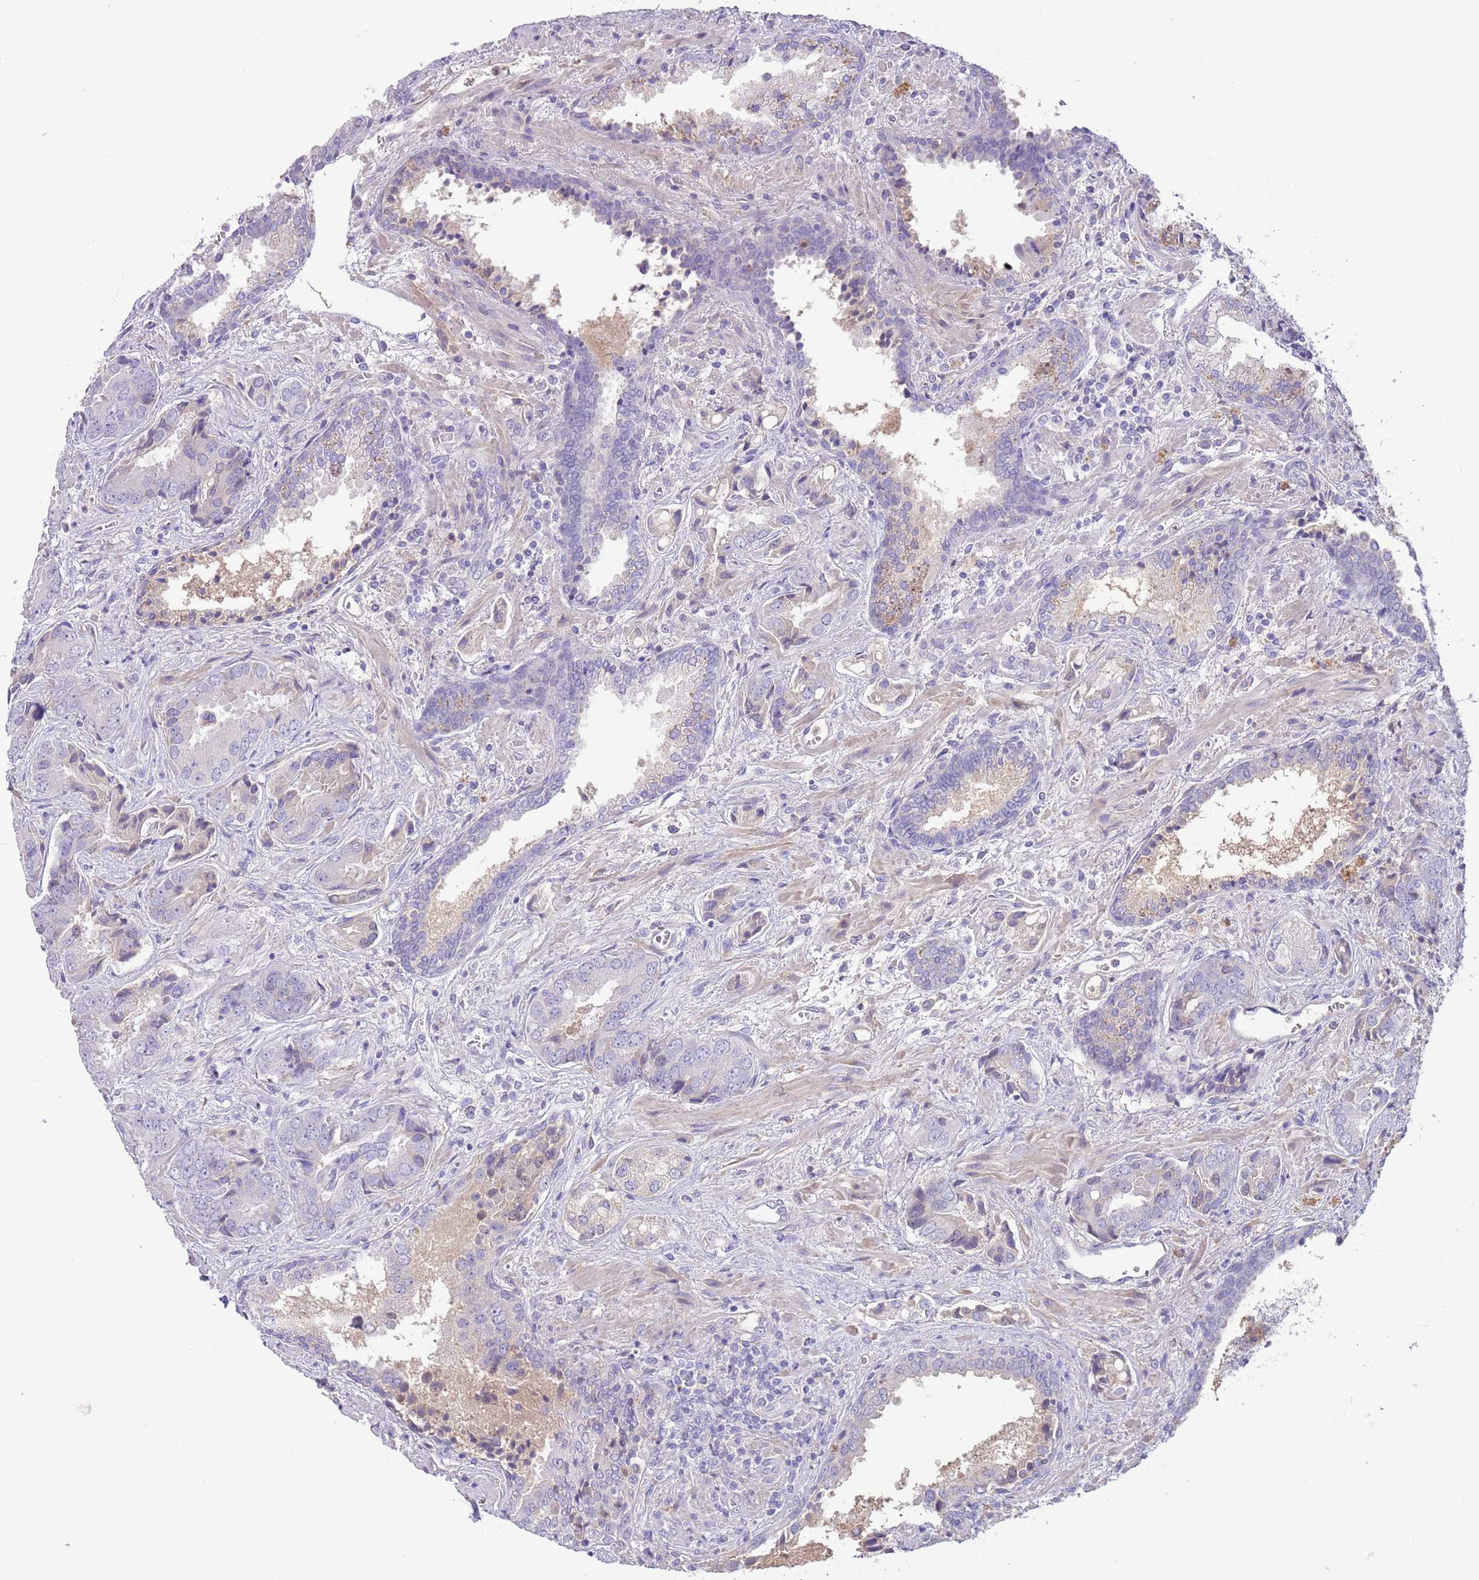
{"staining": {"intensity": "negative", "quantity": "none", "location": "none"}, "tissue": "prostate cancer", "cell_type": "Tumor cells", "image_type": "cancer", "snomed": [{"axis": "morphology", "description": "Adenocarcinoma, High grade"}, {"axis": "topography", "description": "Prostate"}], "caption": "Photomicrograph shows no significant protein staining in tumor cells of prostate high-grade adenocarcinoma.", "gene": "IGFL4", "patient": {"sex": "male", "age": 71}}